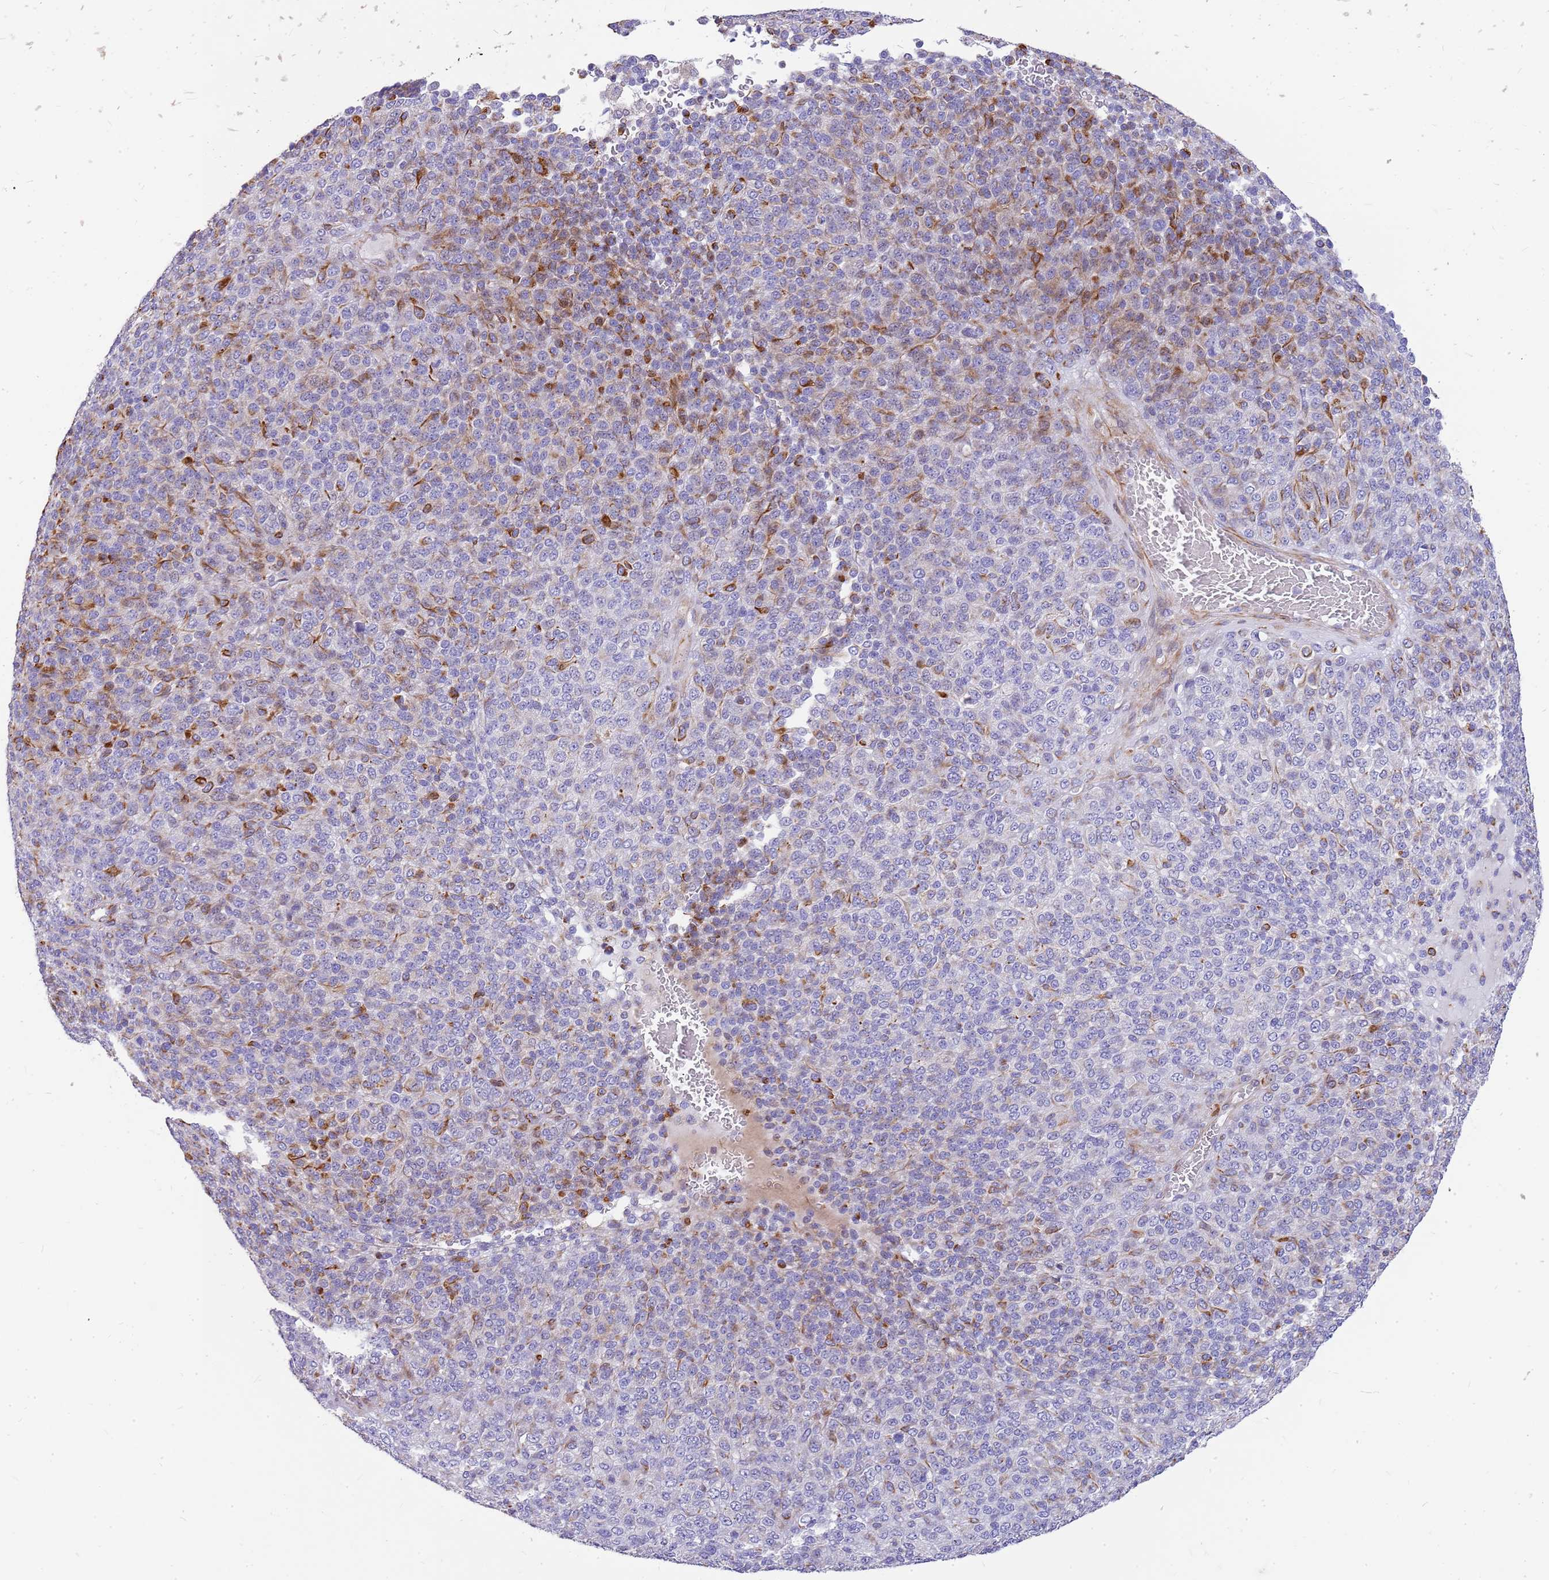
{"staining": {"intensity": "strong", "quantity": "<25%", "location": "cytoplasmic/membranous"}, "tissue": "melanoma", "cell_type": "Tumor cells", "image_type": "cancer", "snomed": [{"axis": "morphology", "description": "Malignant melanoma, Metastatic site"}, {"axis": "topography", "description": "Brain"}], "caption": "Immunohistochemical staining of malignant melanoma (metastatic site) shows medium levels of strong cytoplasmic/membranous expression in approximately <25% of tumor cells. The staining was performed using DAB (3,3'-diaminobenzidine), with brown indicating positive protein expression. Nuclei are stained blue with hematoxylin.", "gene": "ZDHHC1", "patient": {"sex": "female", "age": 56}}